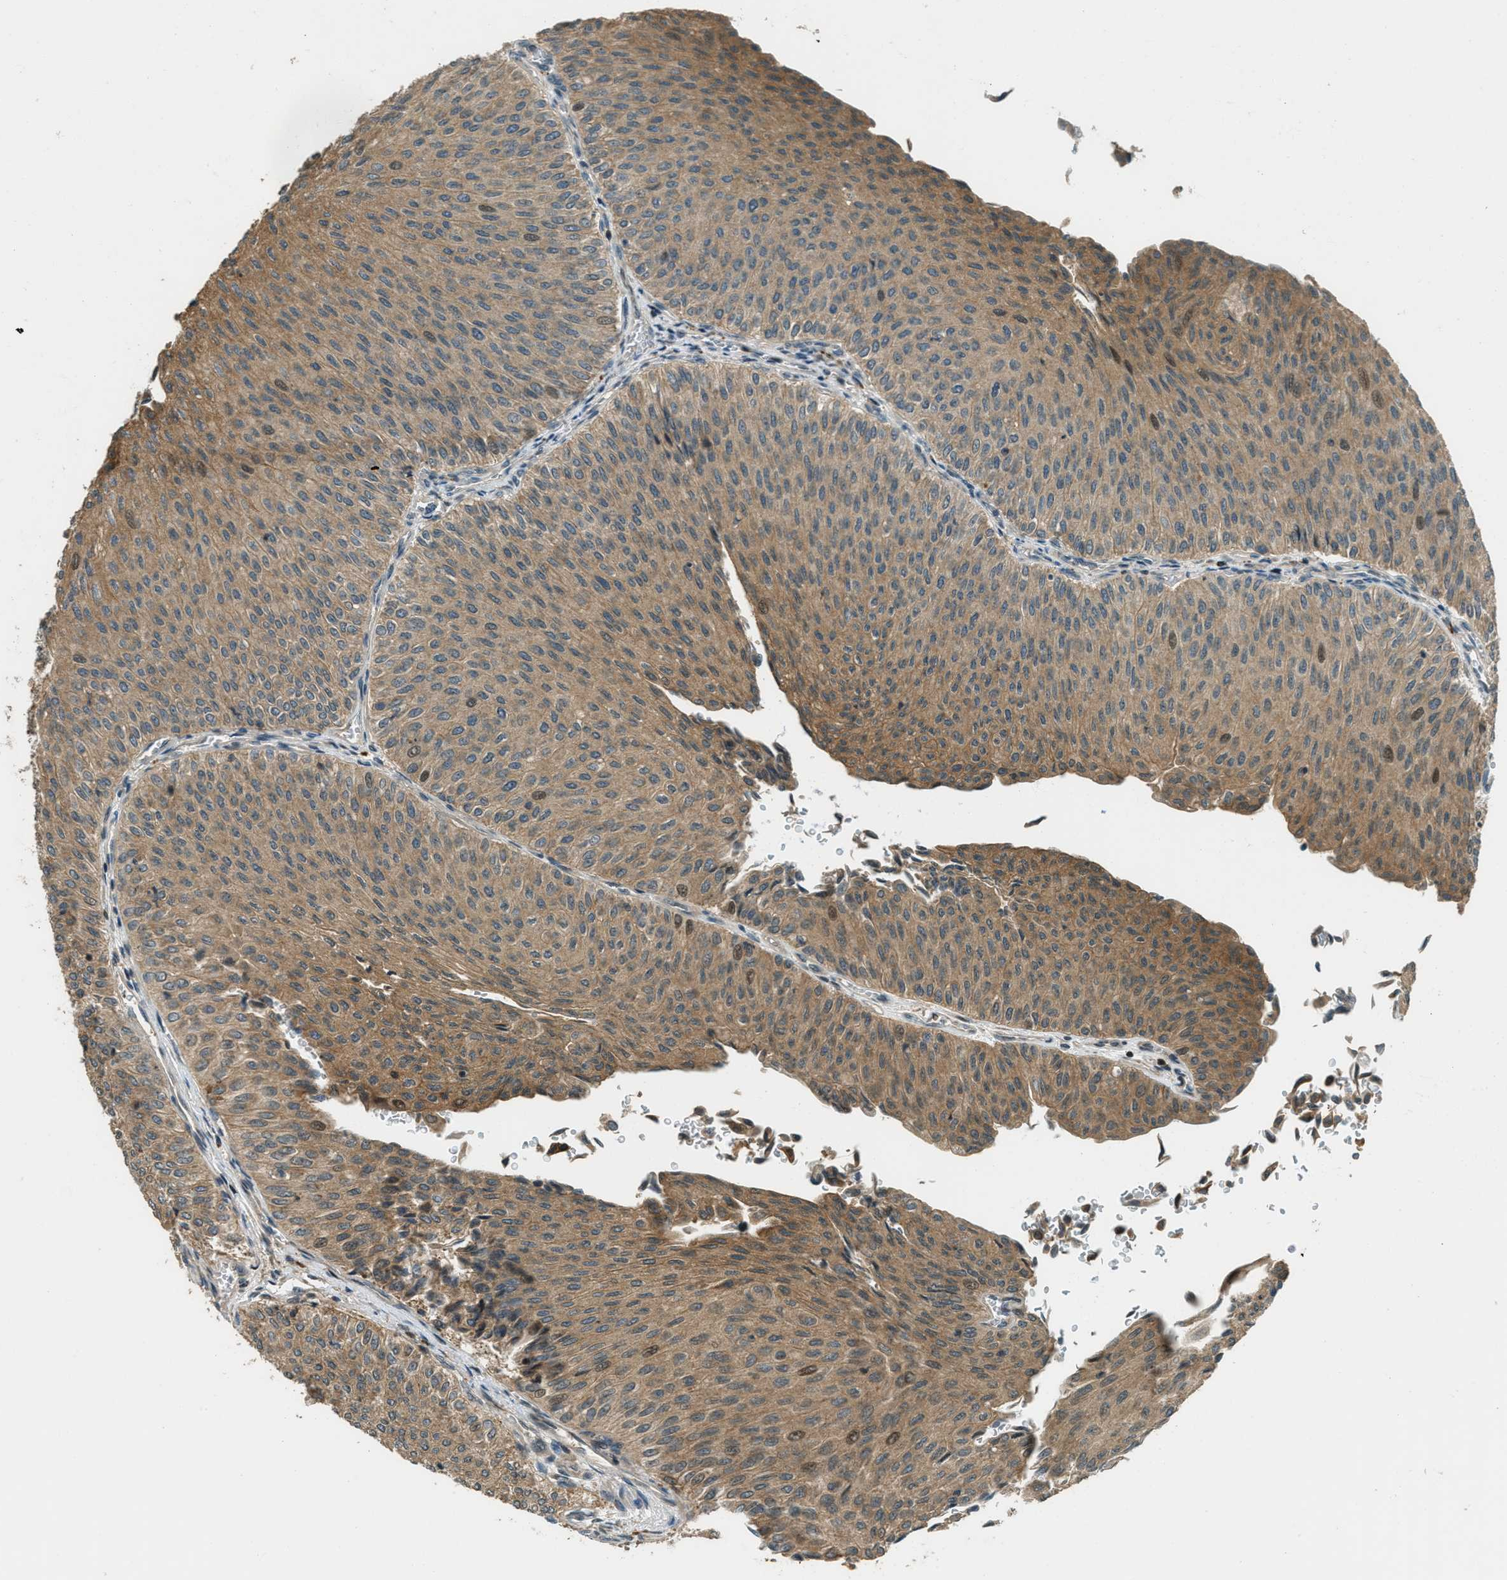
{"staining": {"intensity": "moderate", "quantity": ">75%", "location": "cytoplasmic/membranous"}, "tissue": "urothelial cancer", "cell_type": "Tumor cells", "image_type": "cancer", "snomed": [{"axis": "morphology", "description": "Urothelial carcinoma, Low grade"}, {"axis": "topography", "description": "Urinary bladder"}], "caption": "Human low-grade urothelial carcinoma stained for a protein (brown) demonstrates moderate cytoplasmic/membranous positive staining in approximately >75% of tumor cells.", "gene": "PTPN23", "patient": {"sex": "male", "age": 78}}